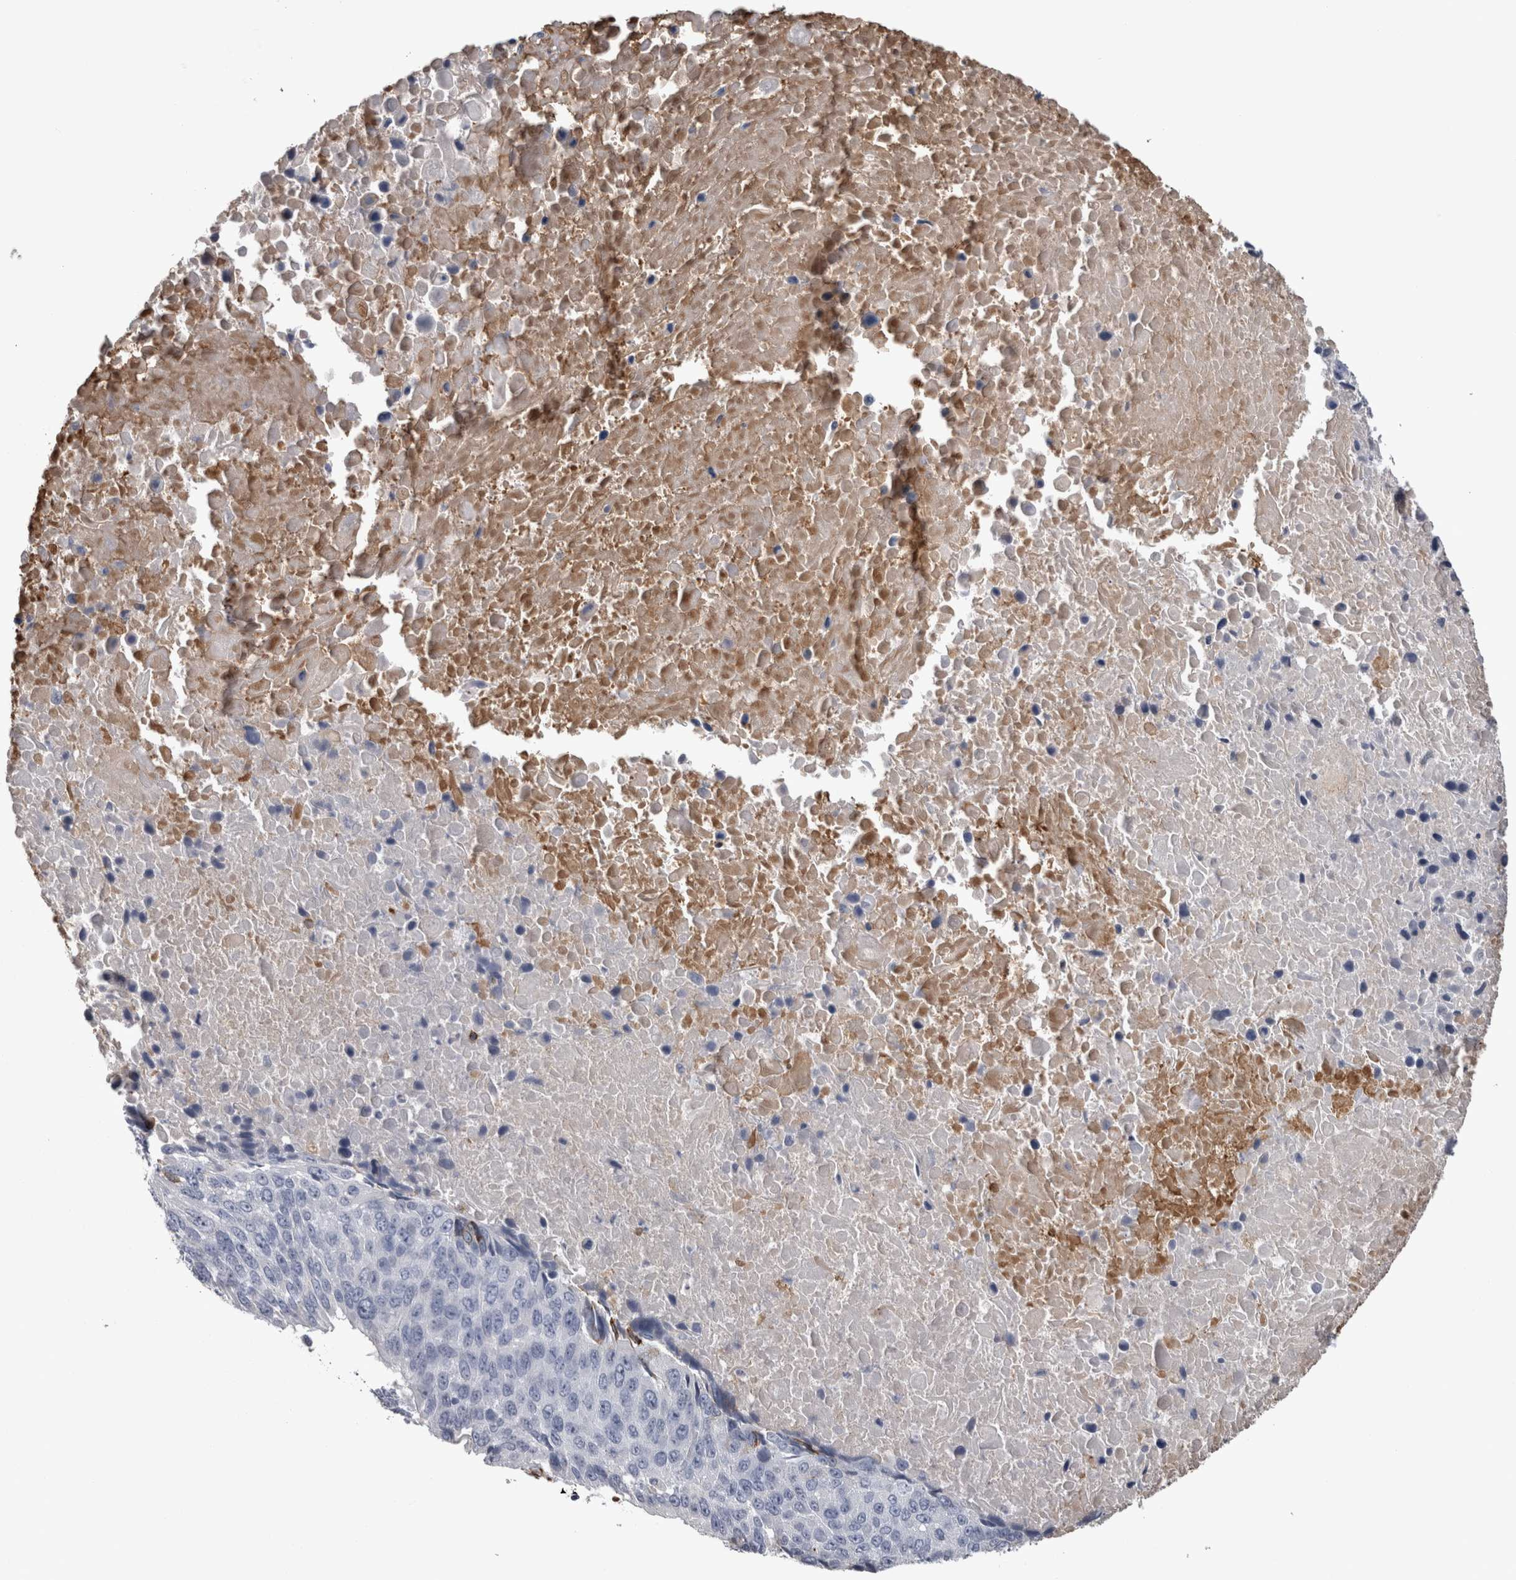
{"staining": {"intensity": "negative", "quantity": "none", "location": "none"}, "tissue": "lung cancer", "cell_type": "Tumor cells", "image_type": "cancer", "snomed": [{"axis": "morphology", "description": "Squamous cell carcinoma, NOS"}, {"axis": "topography", "description": "Lung"}], "caption": "Lung squamous cell carcinoma was stained to show a protein in brown. There is no significant positivity in tumor cells.", "gene": "STC1", "patient": {"sex": "male", "age": 66}}